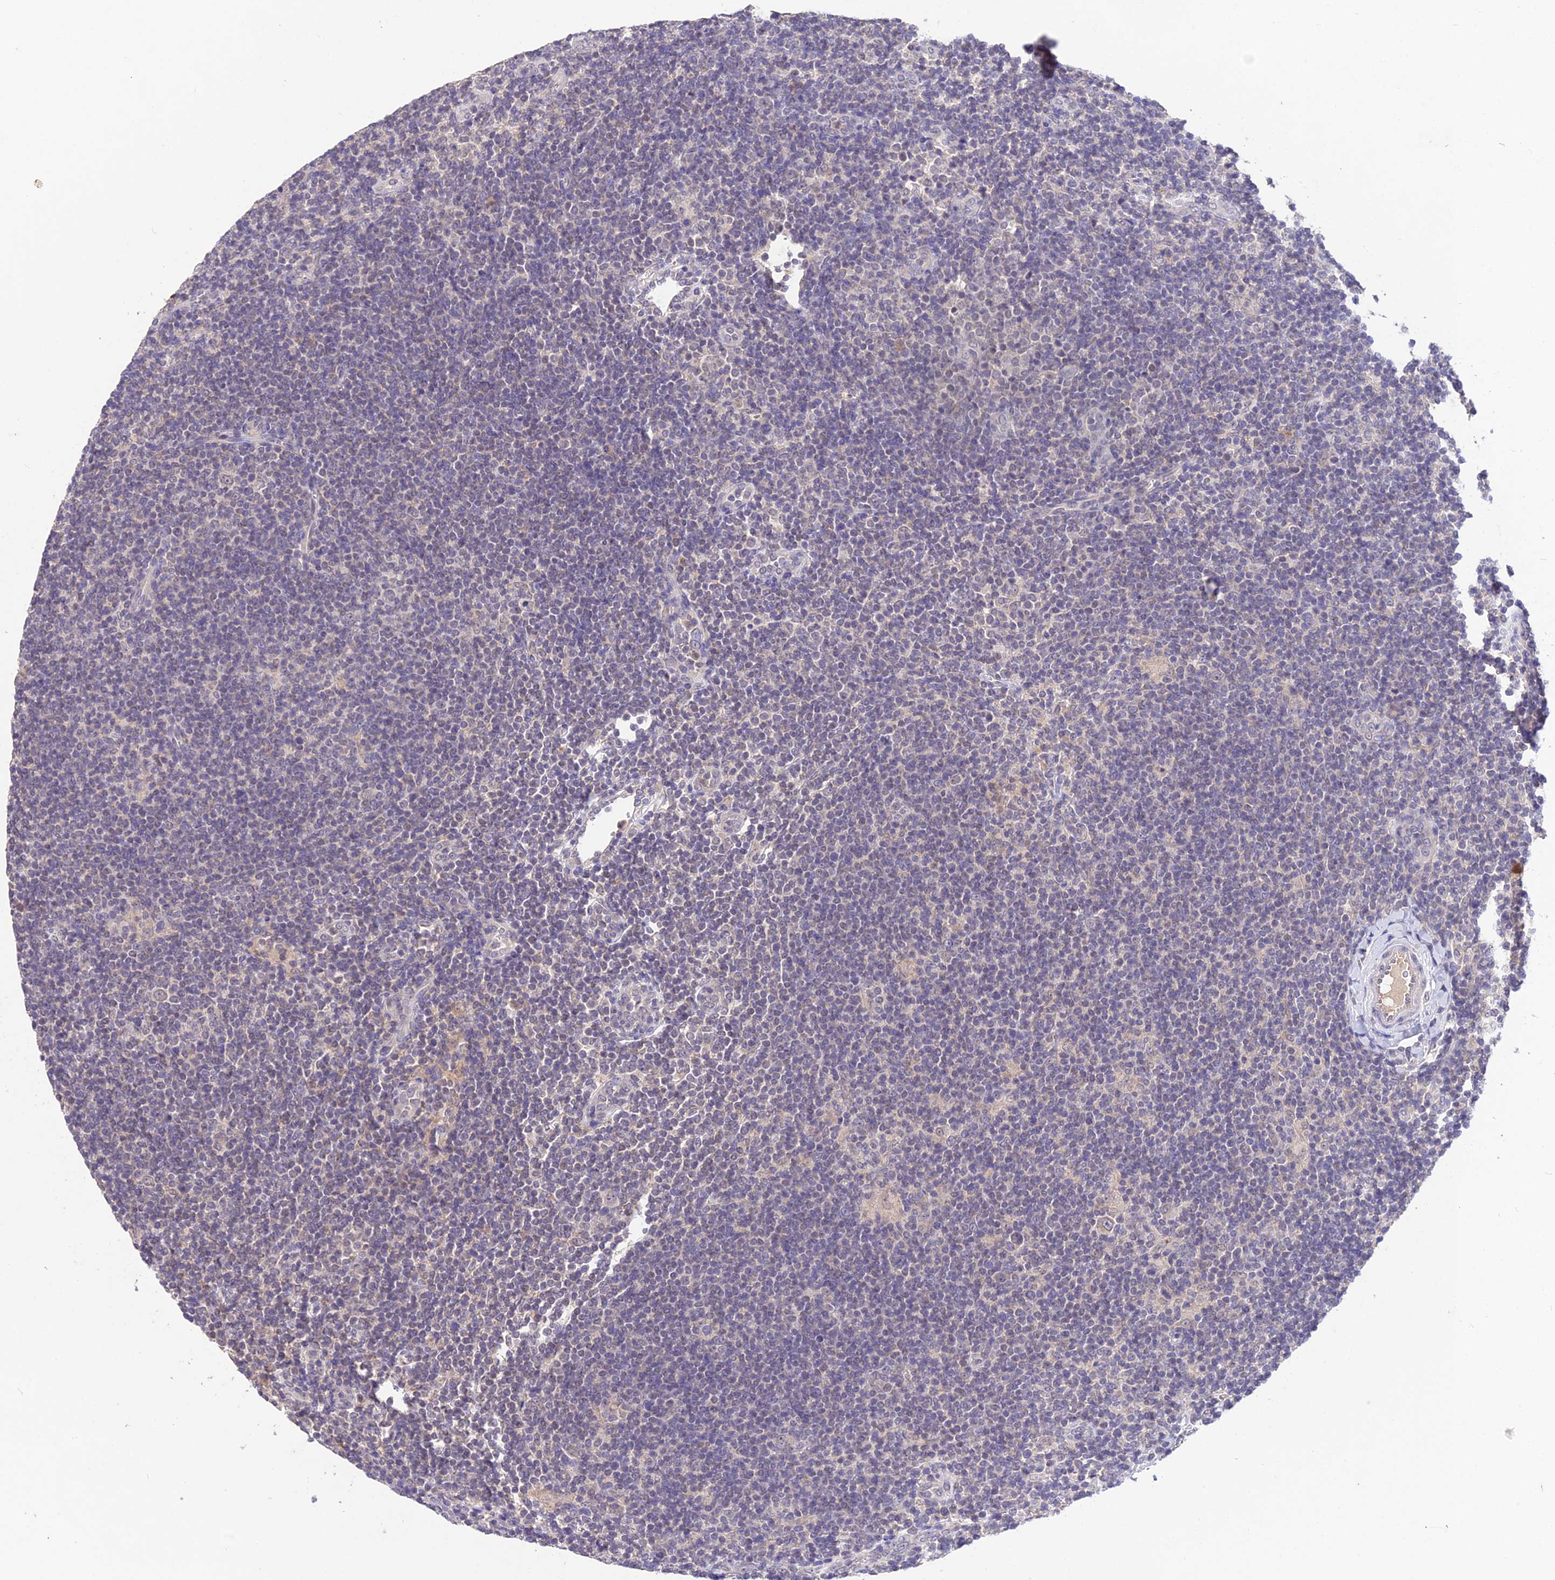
{"staining": {"intensity": "negative", "quantity": "none", "location": "none"}, "tissue": "lymphoma", "cell_type": "Tumor cells", "image_type": "cancer", "snomed": [{"axis": "morphology", "description": "Hodgkin's disease, NOS"}, {"axis": "topography", "description": "Lymph node"}], "caption": "An immunohistochemistry micrograph of lymphoma is shown. There is no staining in tumor cells of lymphoma.", "gene": "PGK1", "patient": {"sex": "female", "age": 57}}